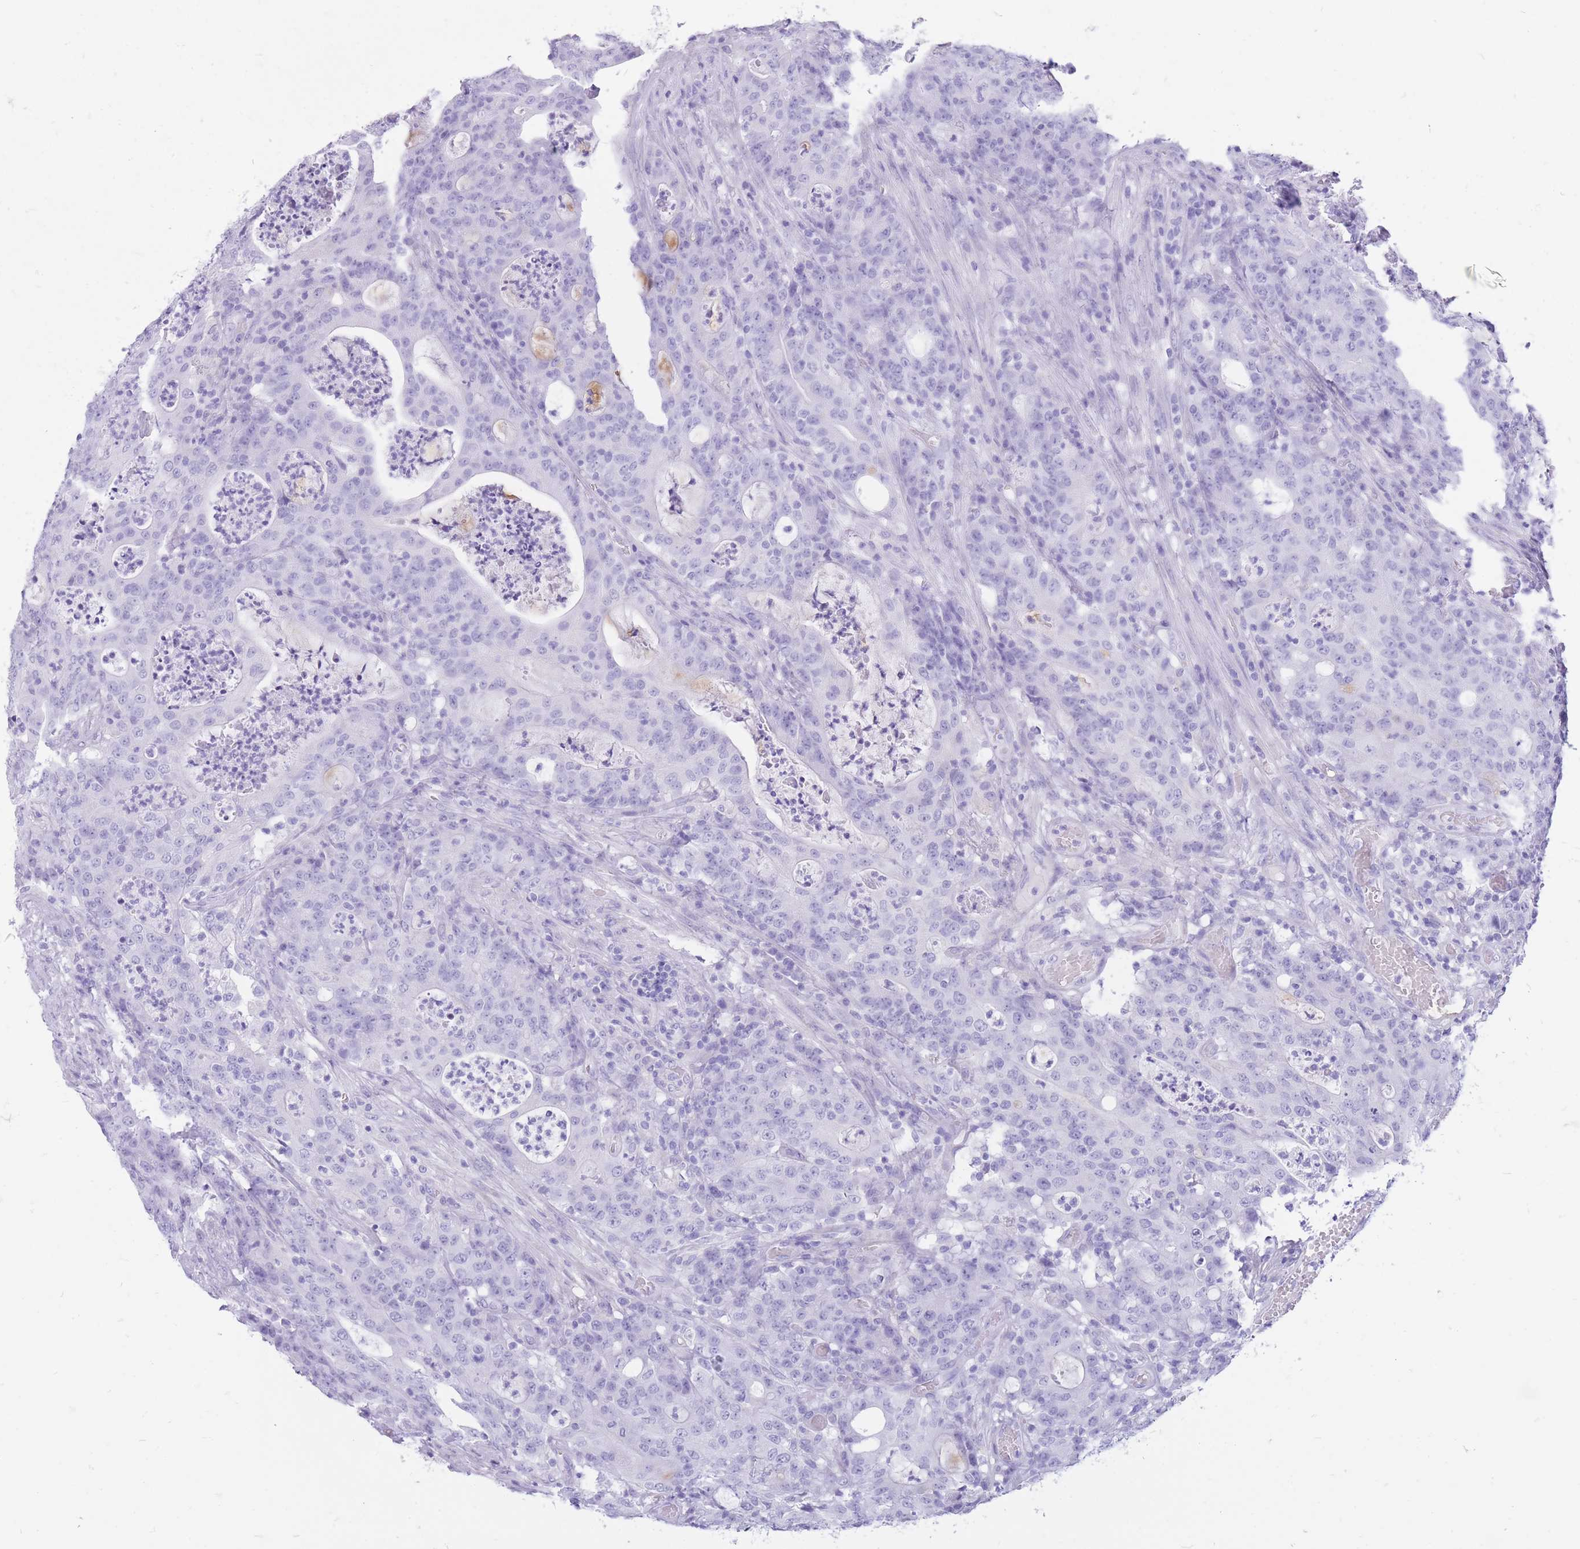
{"staining": {"intensity": "negative", "quantity": "none", "location": "none"}, "tissue": "colorectal cancer", "cell_type": "Tumor cells", "image_type": "cancer", "snomed": [{"axis": "morphology", "description": "Adenocarcinoma, NOS"}, {"axis": "topography", "description": "Colon"}], "caption": "A histopathology image of human colorectal cancer (adenocarcinoma) is negative for staining in tumor cells. Nuclei are stained in blue.", "gene": "CYP21A2", "patient": {"sex": "male", "age": 83}}